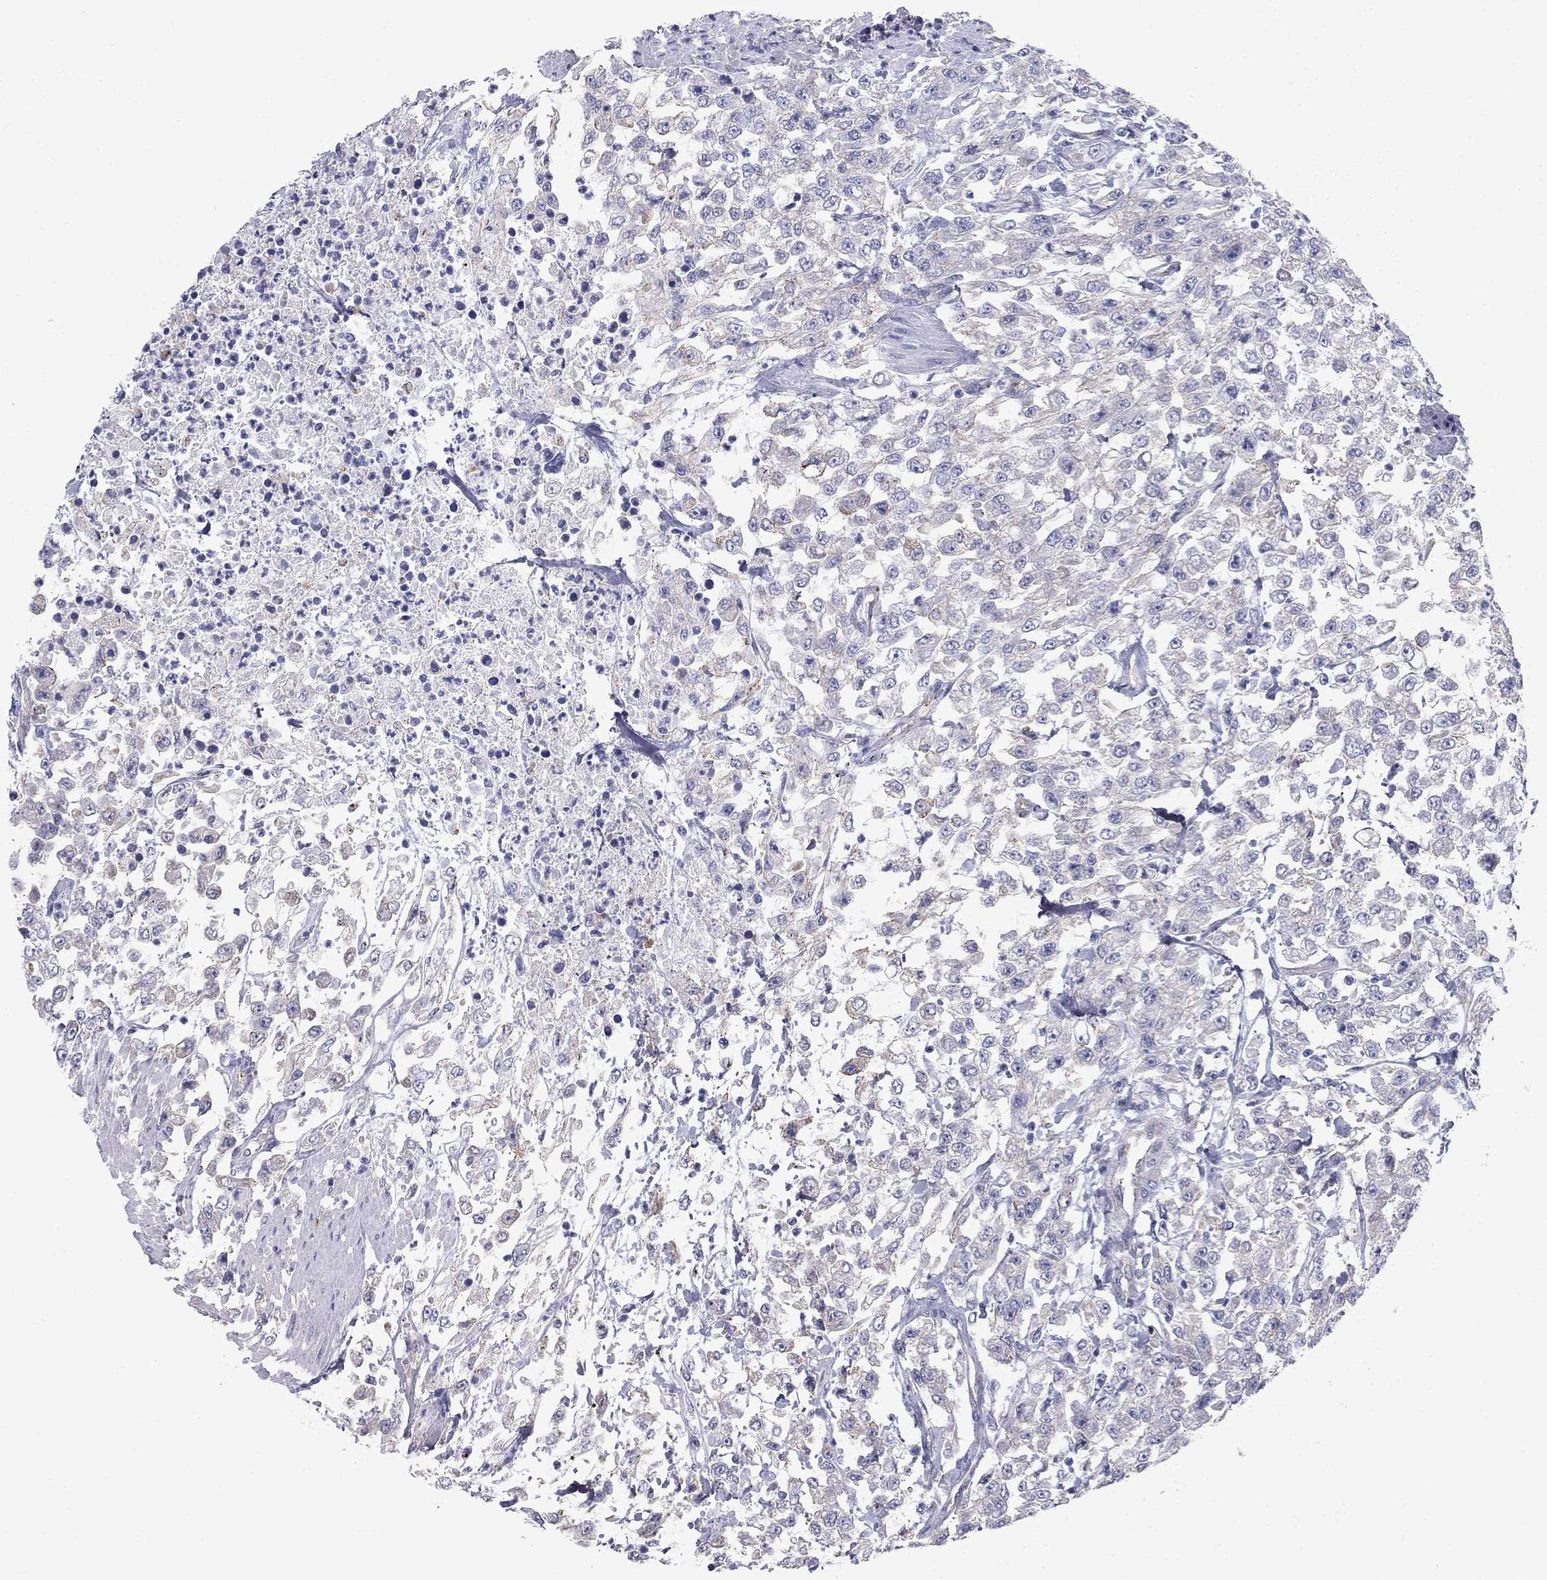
{"staining": {"intensity": "negative", "quantity": "none", "location": "none"}, "tissue": "urothelial cancer", "cell_type": "Tumor cells", "image_type": "cancer", "snomed": [{"axis": "morphology", "description": "Urothelial carcinoma, High grade"}, {"axis": "topography", "description": "Urinary bladder"}], "caption": "The image shows no staining of tumor cells in high-grade urothelial carcinoma.", "gene": "CLIC6", "patient": {"sex": "male", "age": 46}}